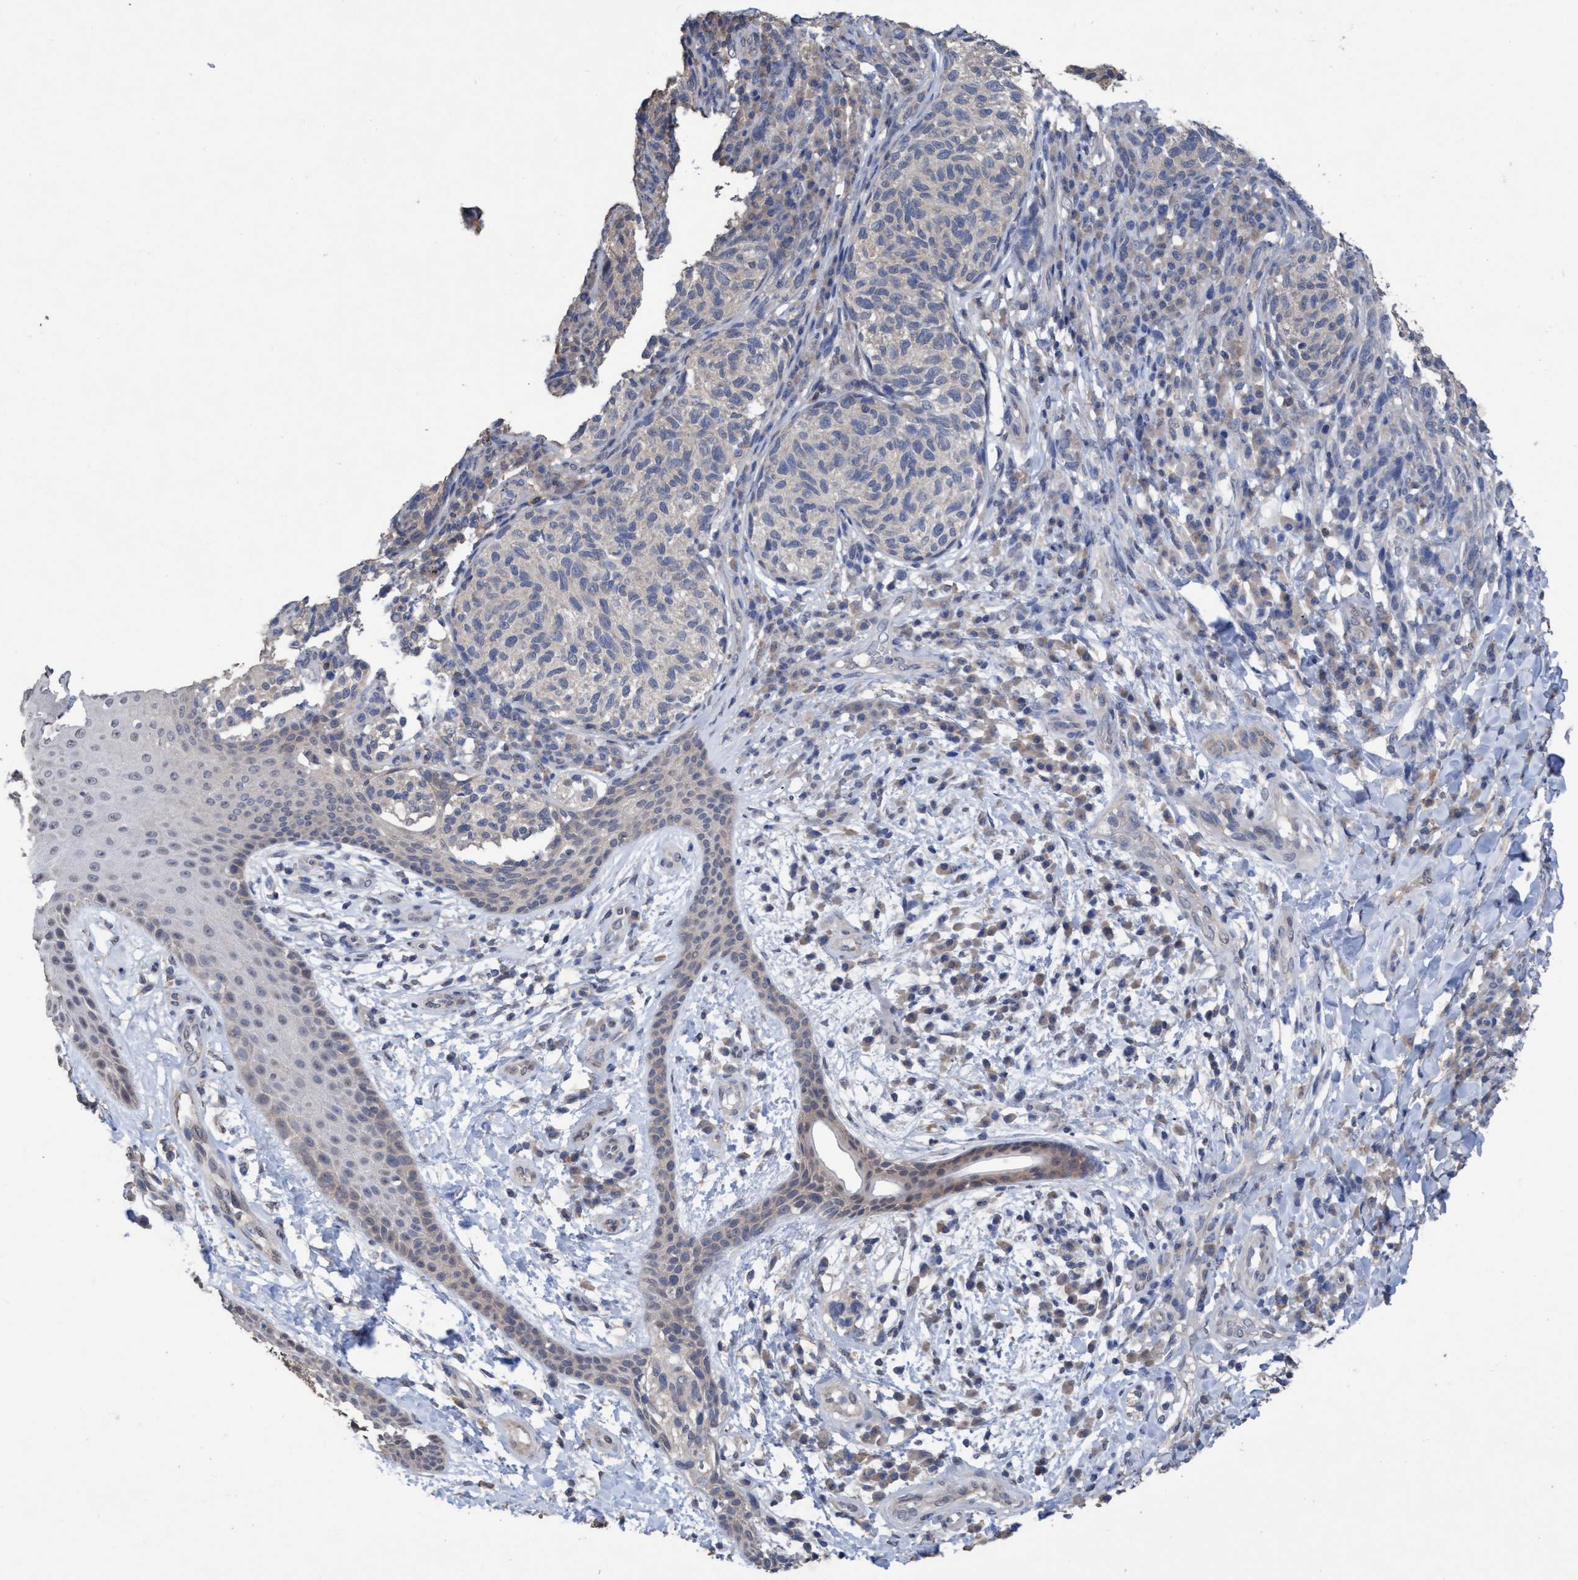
{"staining": {"intensity": "weak", "quantity": "<25%", "location": "cytoplasmic/membranous"}, "tissue": "melanoma", "cell_type": "Tumor cells", "image_type": "cancer", "snomed": [{"axis": "morphology", "description": "Malignant melanoma, NOS"}, {"axis": "topography", "description": "Skin"}], "caption": "An immunohistochemistry histopathology image of malignant melanoma is shown. There is no staining in tumor cells of malignant melanoma.", "gene": "GLOD4", "patient": {"sex": "female", "age": 73}}